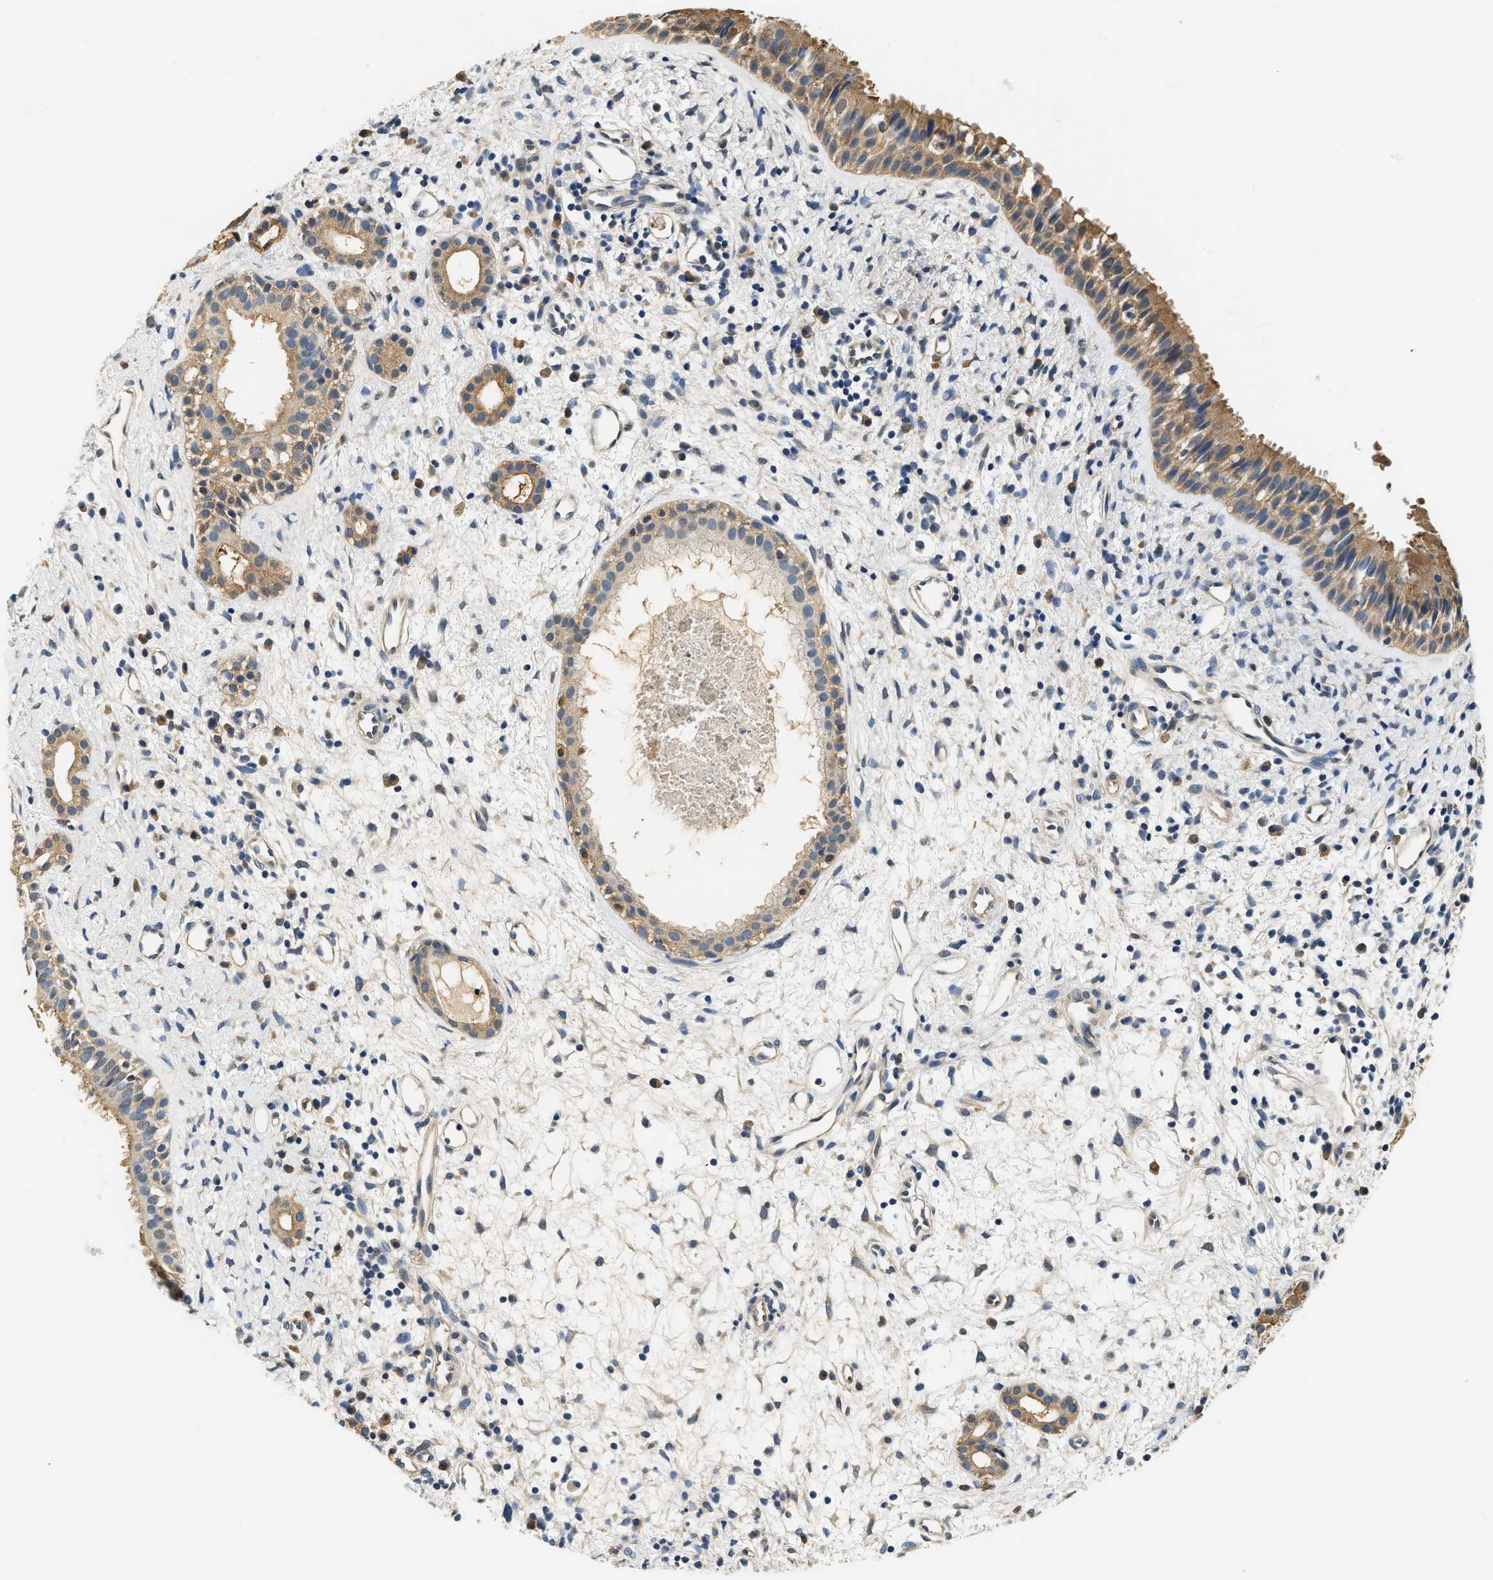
{"staining": {"intensity": "moderate", "quantity": ">75%", "location": "cytoplasmic/membranous"}, "tissue": "nasopharynx", "cell_type": "Respiratory epithelial cells", "image_type": "normal", "snomed": [{"axis": "morphology", "description": "Normal tissue, NOS"}, {"axis": "topography", "description": "Nasopharynx"}], "caption": "This micrograph exhibits normal nasopharynx stained with immunohistochemistry (IHC) to label a protein in brown. The cytoplasmic/membranous of respiratory epithelial cells show moderate positivity for the protein. Nuclei are counter-stained blue.", "gene": "BCL7C", "patient": {"sex": "male", "age": 22}}